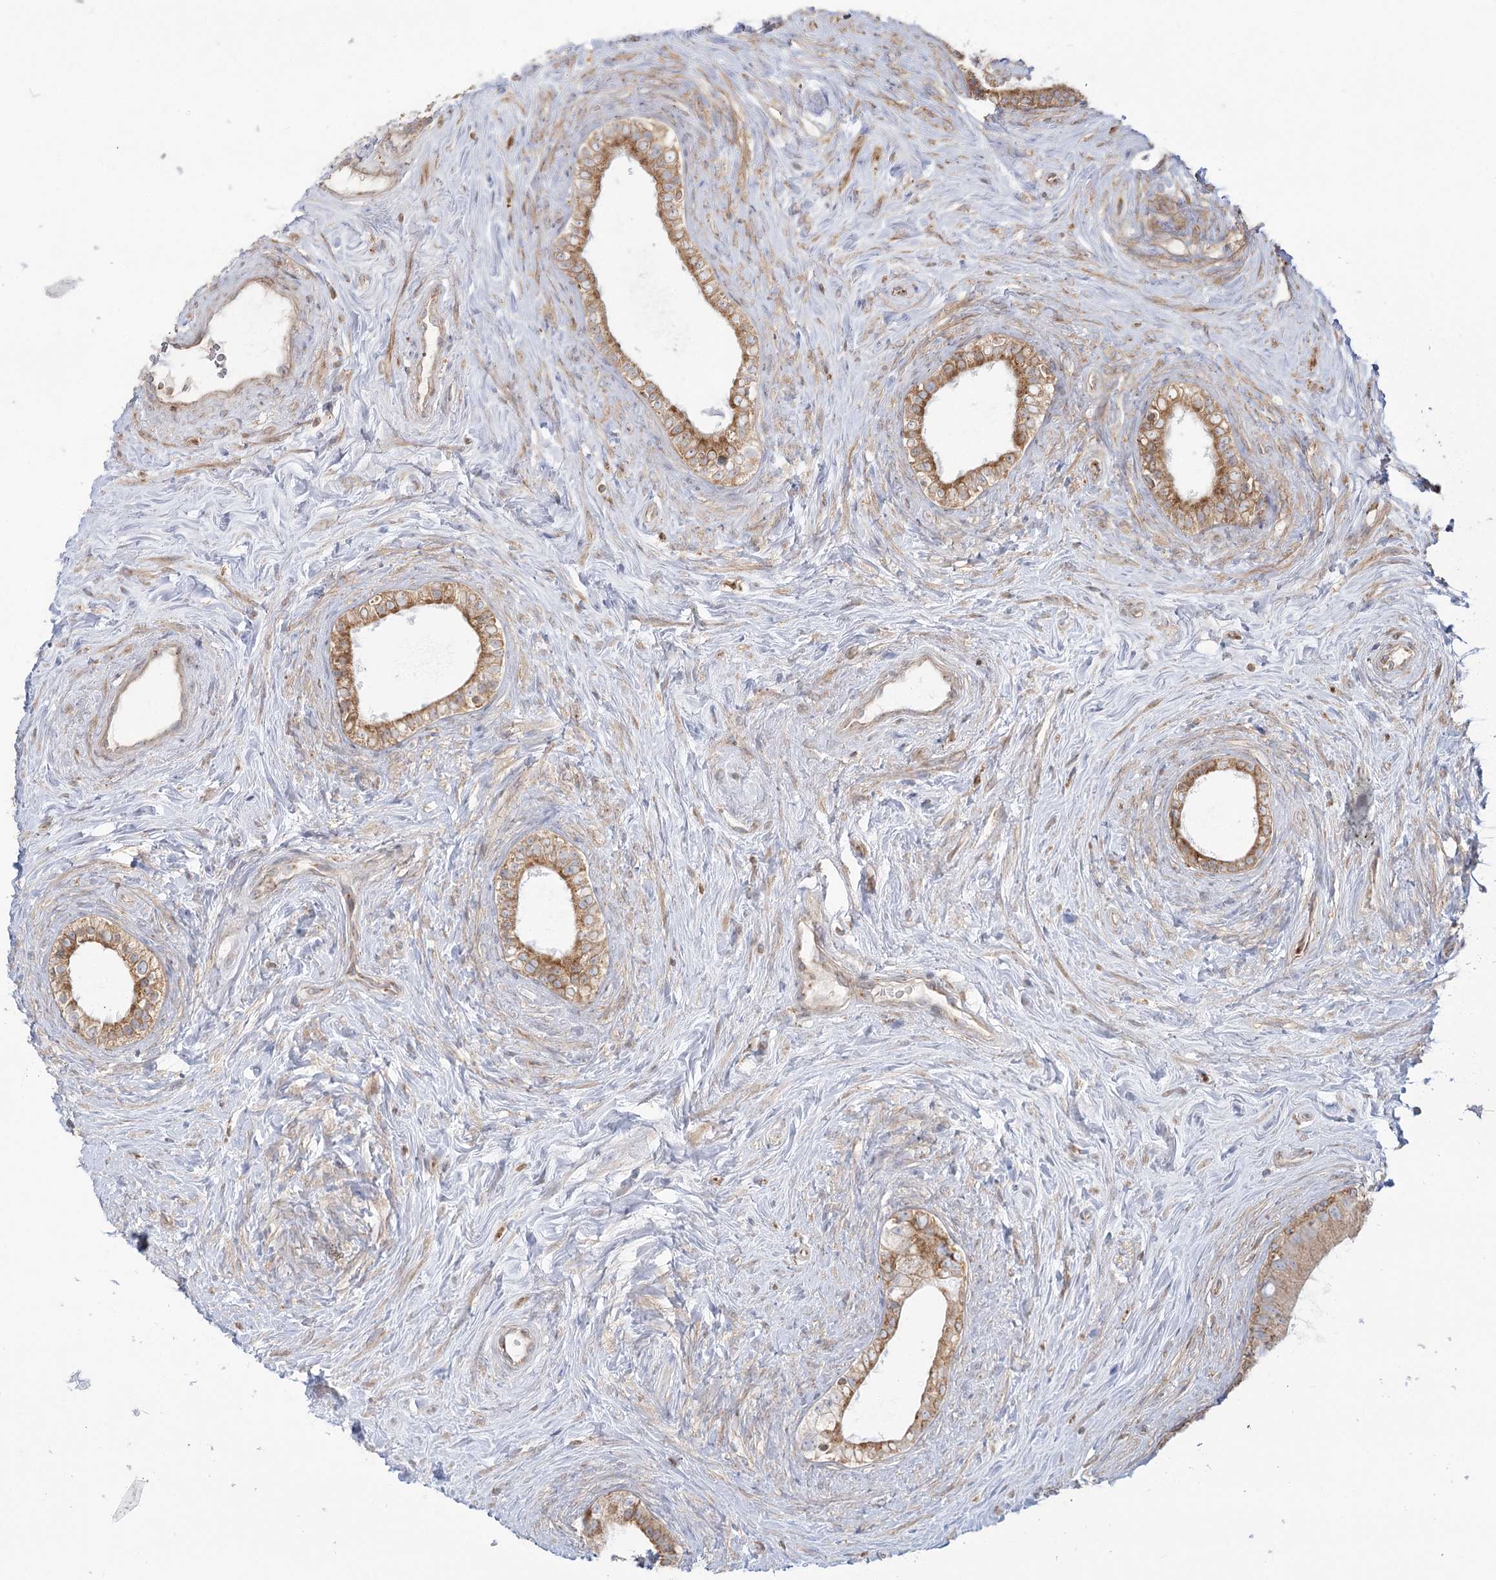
{"staining": {"intensity": "moderate", "quantity": "25%-75%", "location": "cytoplasmic/membranous"}, "tissue": "epididymis", "cell_type": "Glandular cells", "image_type": "normal", "snomed": [{"axis": "morphology", "description": "Normal tissue, NOS"}, {"axis": "topography", "description": "Epididymis"}], "caption": "Epididymis stained with DAB IHC exhibits medium levels of moderate cytoplasmic/membranous staining in about 25%-75% of glandular cells.", "gene": "MTMR3", "patient": {"sex": "male", "age": 84}}